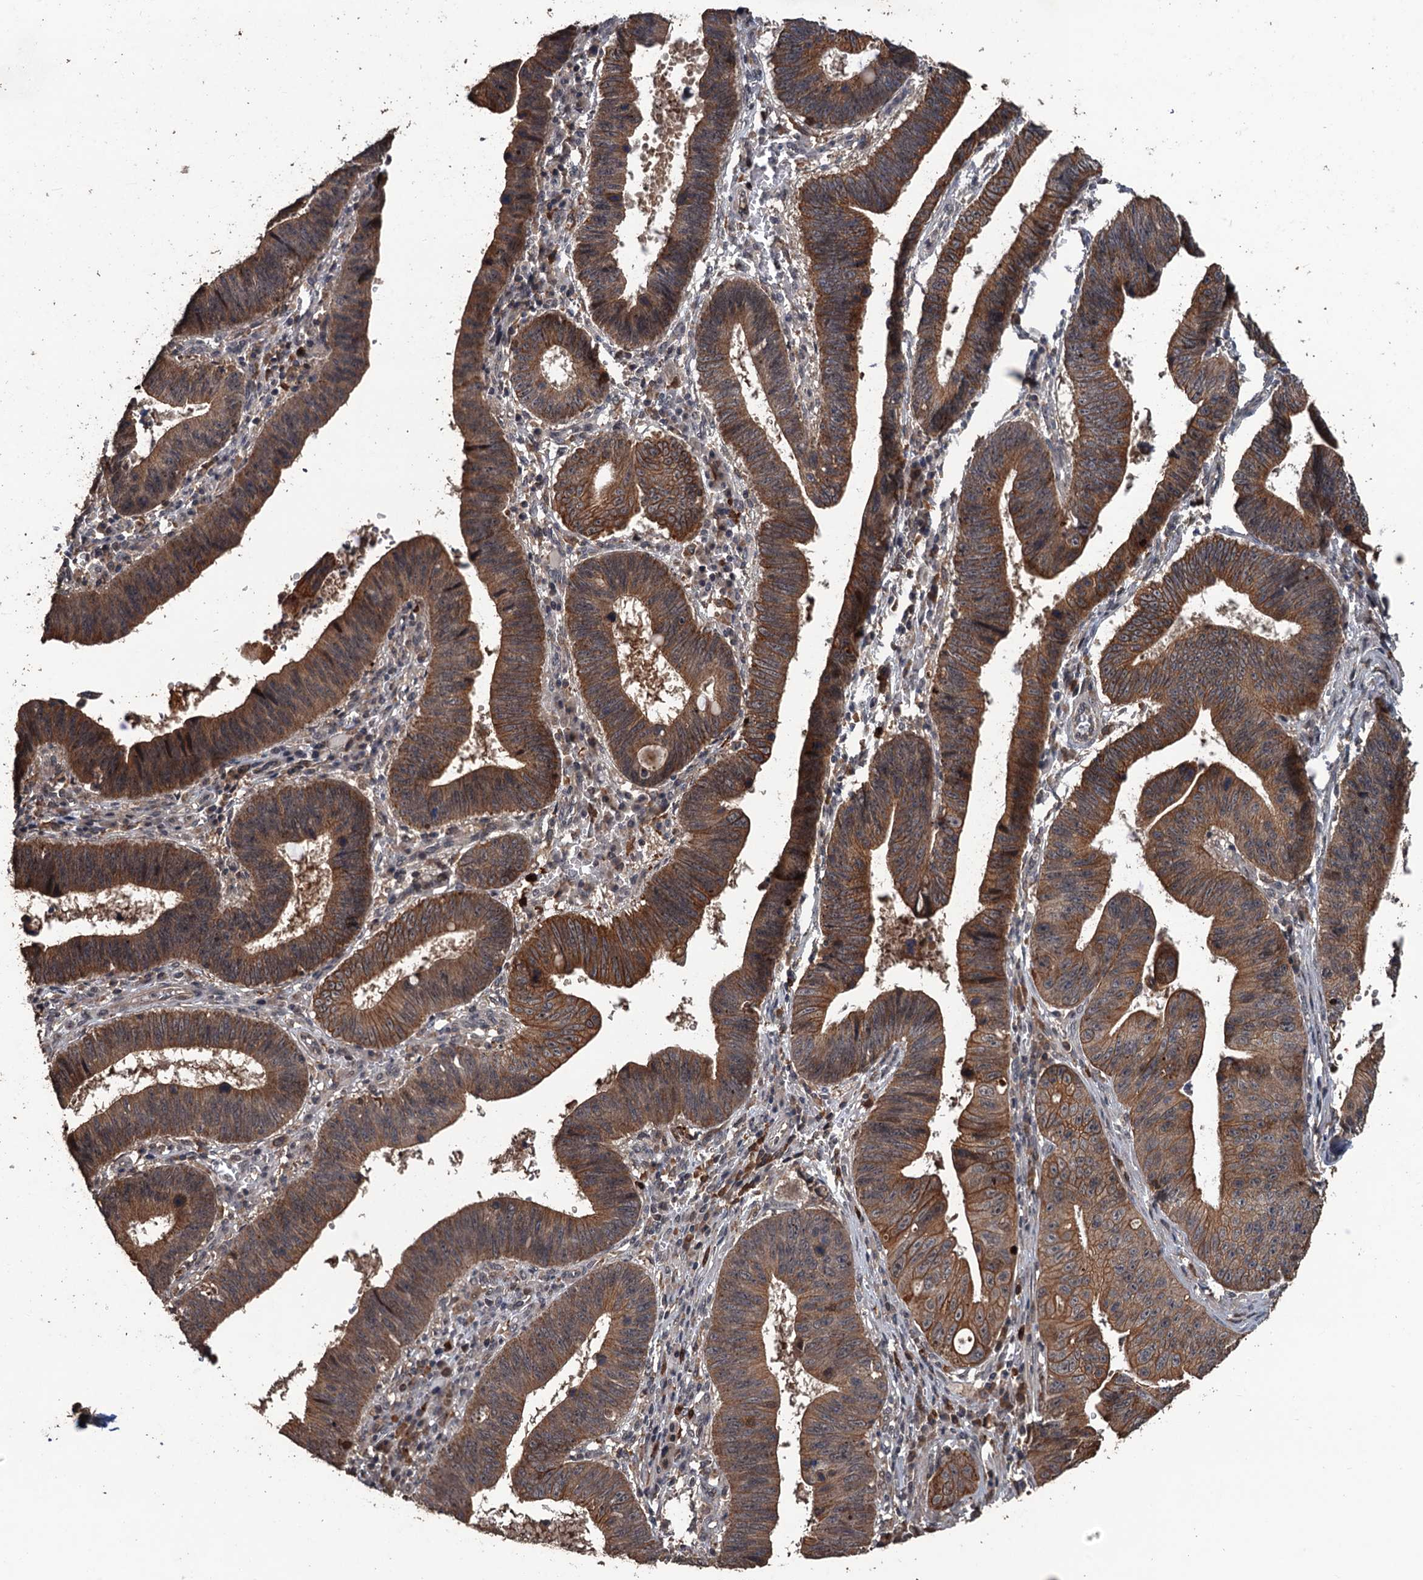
{"staining": {"intensity": "moderate", "quantity": ">75%", "location": "cytoplasmic/membranous"}, "tissue": "stomach cancer", "cell_type": "Tumor cells", "image_type": "cancer", "snomed": [{"axis": "morphology", "description": "Adenocarcinoma, NOS"}, {"axis": "topography", "description": "Stomach"}], "caption": "Human stomach cancer stained with a brown dye exhibits moderate cytoplasmic/membranous positive positivity in approximately >75% of tumor cells.", "gene": "ZNF438", "patient": {"sex": "male", "age": 59}}